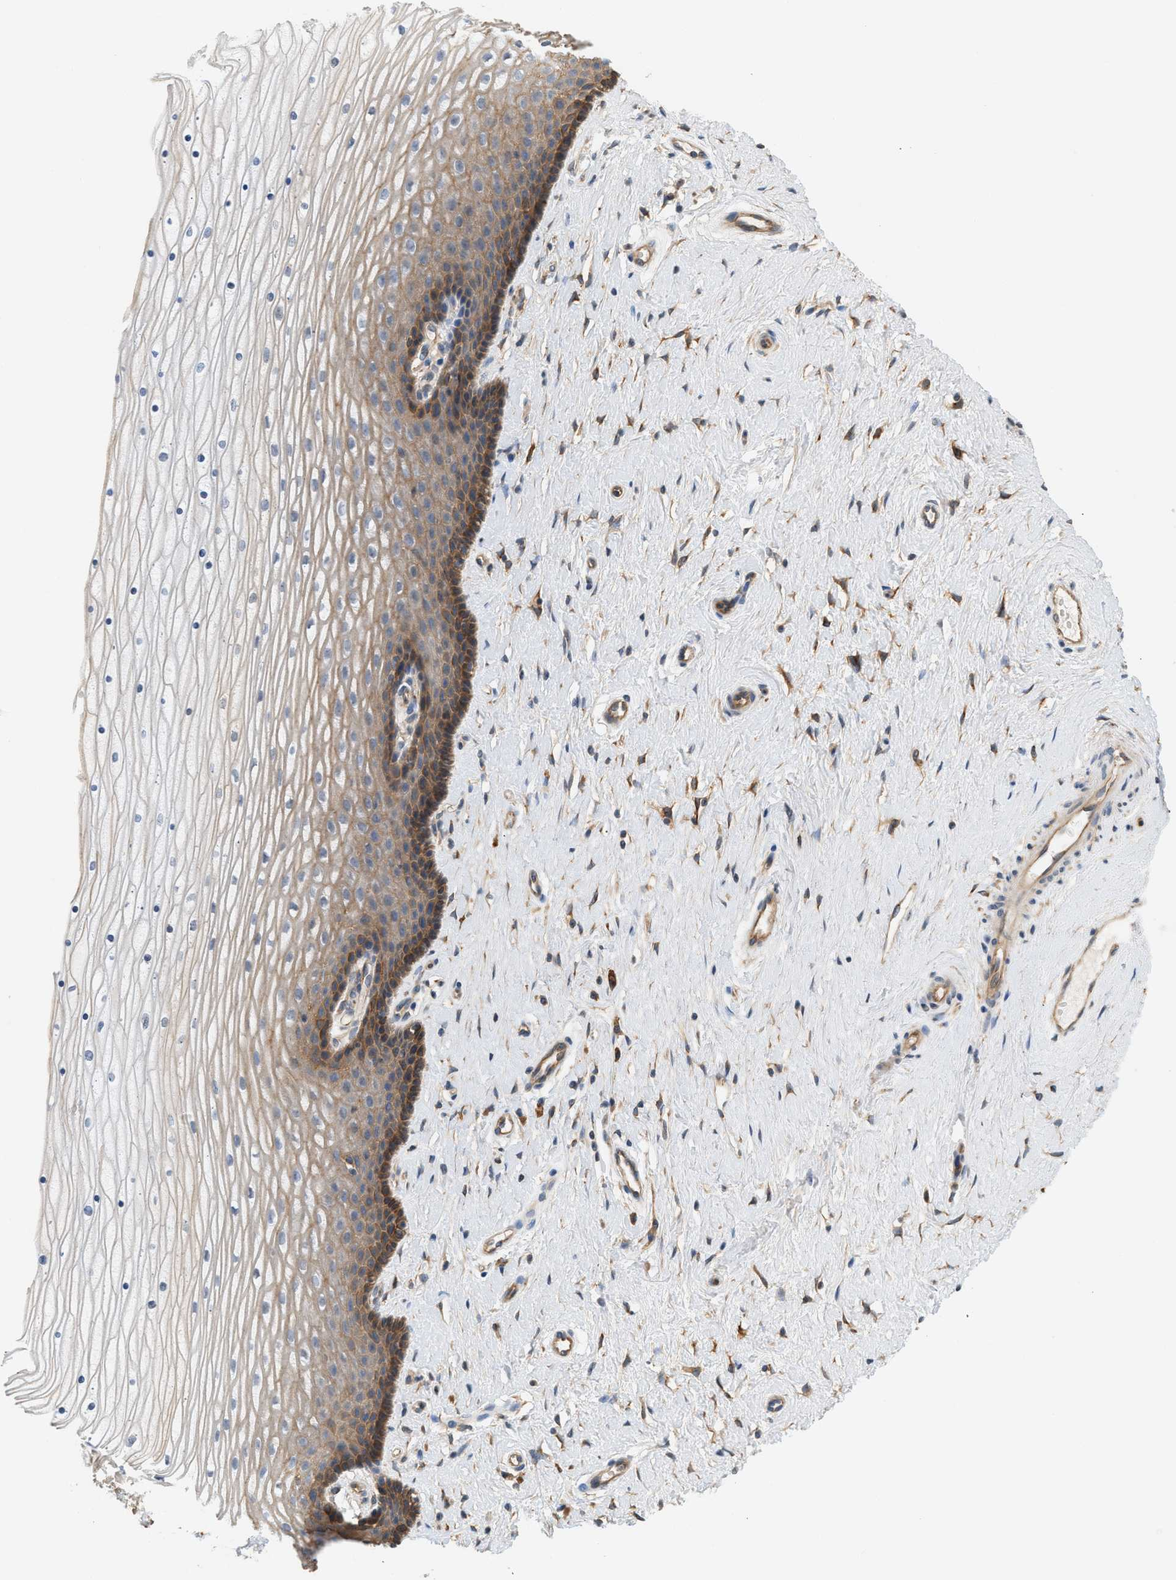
{"staining": {"intensity": "moderate", "quantity": "25%-75%", "location": "cytoplasmic/membranous"}, "tissue": "cervix", "cell_type": "Squamous epithelial cells", "image_type": "normal", "snomed": [{"axis": "morphology", "description": "Normal tissue, NOS"}, {"axis": "topography", "description": "Cervix"}], "caption": "The micrograph reveals staining of benign cervix, revealing moderate cytoplasmic/membranous protein staining (brown color) within squamous epithelial cells. The protein of interest is stained brown, and the nuclei are stained in blue (DAB (3,3'-diaminobenzidine) IHC with brightfield microscopy, high magnification).", "gene": "CTXN1", "patient": {"sex": "female", "age": 39}}